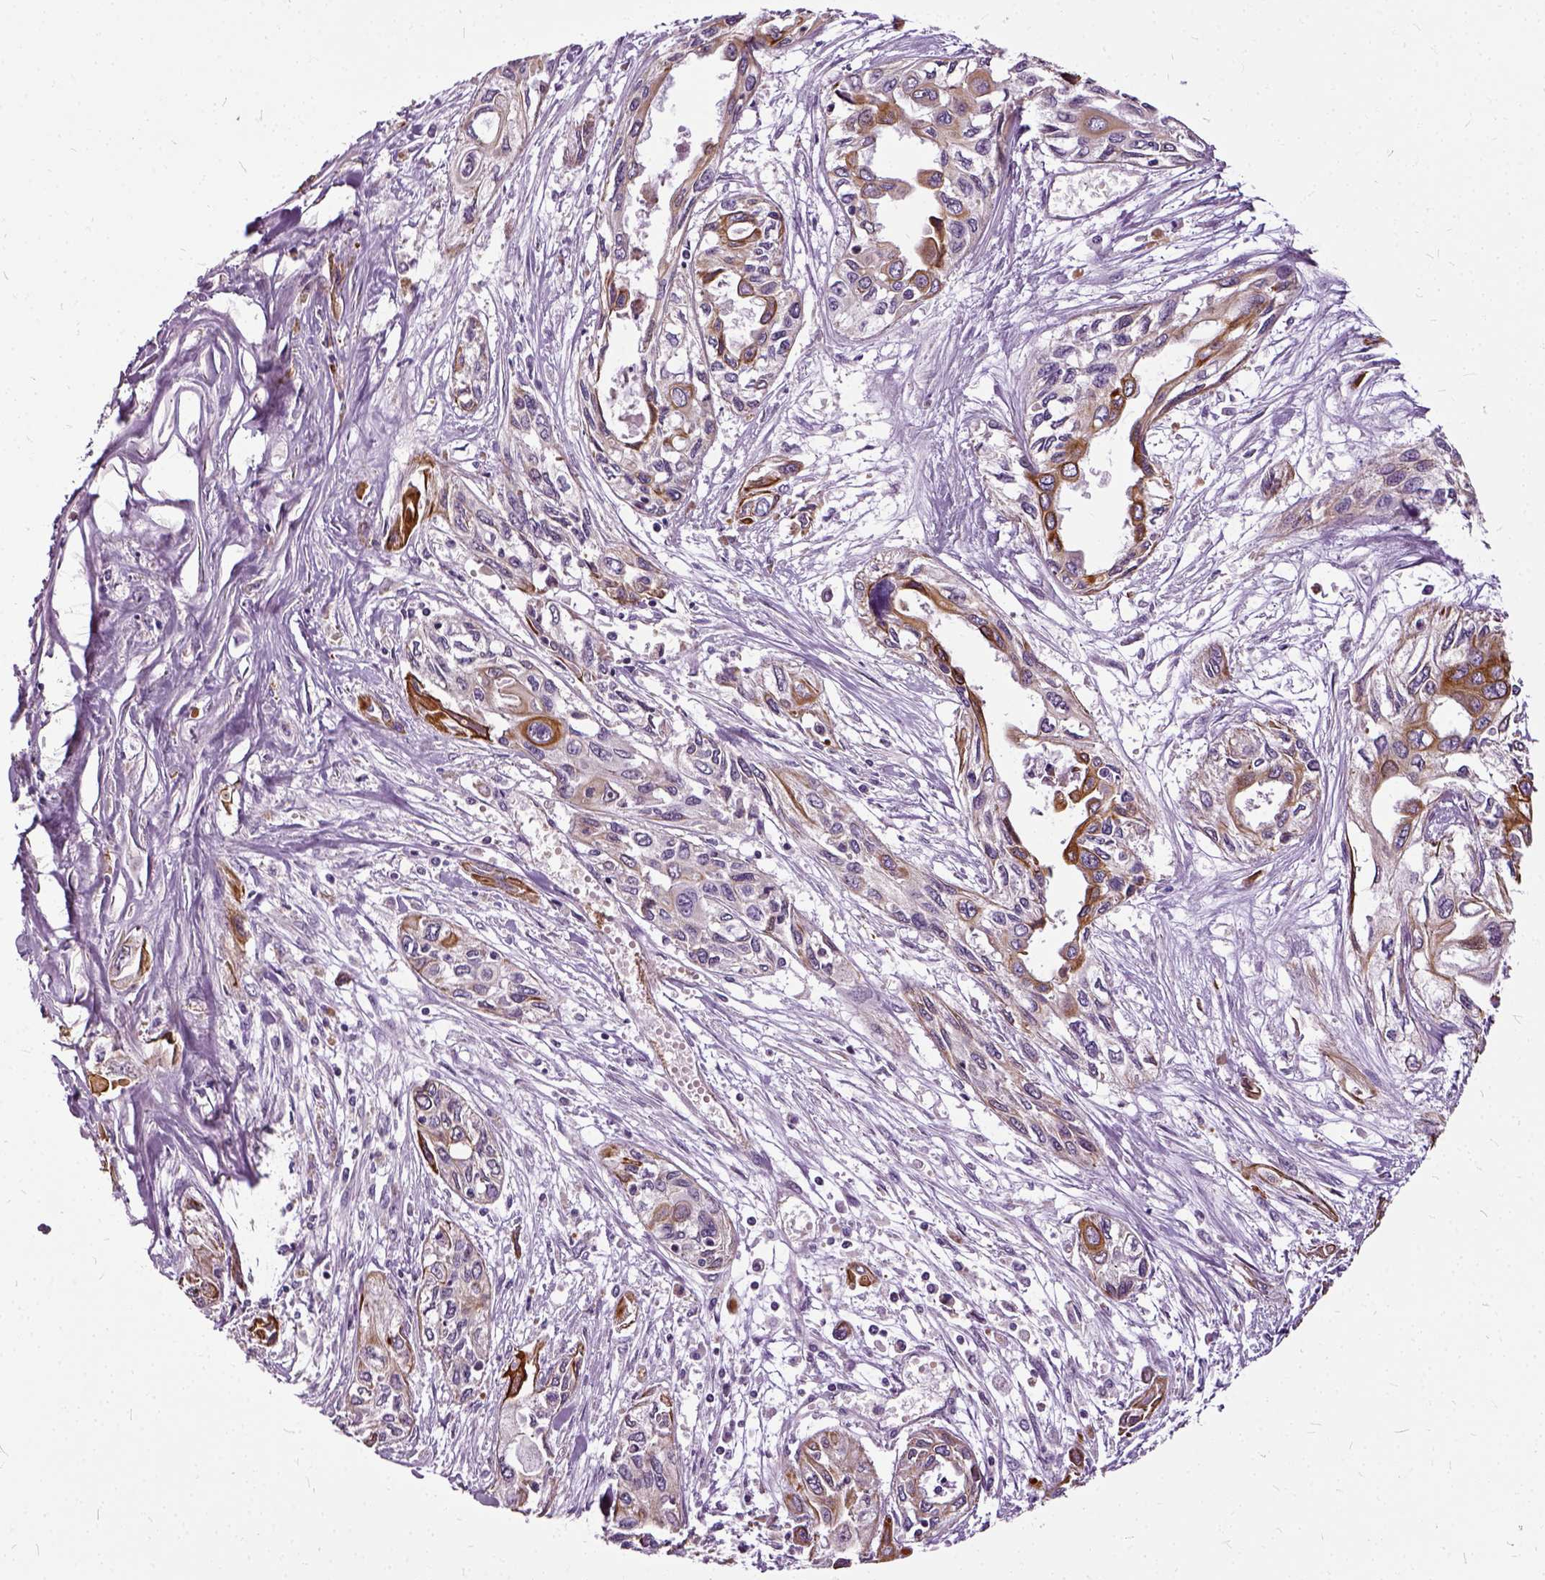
{"staining": {"intensity": "moderate", "quantity": ">75%", "location": "cytoplasmic/membranous"}, "tissue": "pancreatic cancer", "cell_type": "Tumor cells", "image_type": "cancer", "snomed": [{"axis": "morphology", "description": "Adenocarcinoma, NOS"}, {"axis": "topography", "description": "Pancreas"}], "caption": "Protein expression analysis of human pancreatic cancer reveals moderate cytoplasmic/membranous expression in about >75% of tumor cells.", "gene": "ILRUN", "patient": {"sex": "female", "age": 55}}